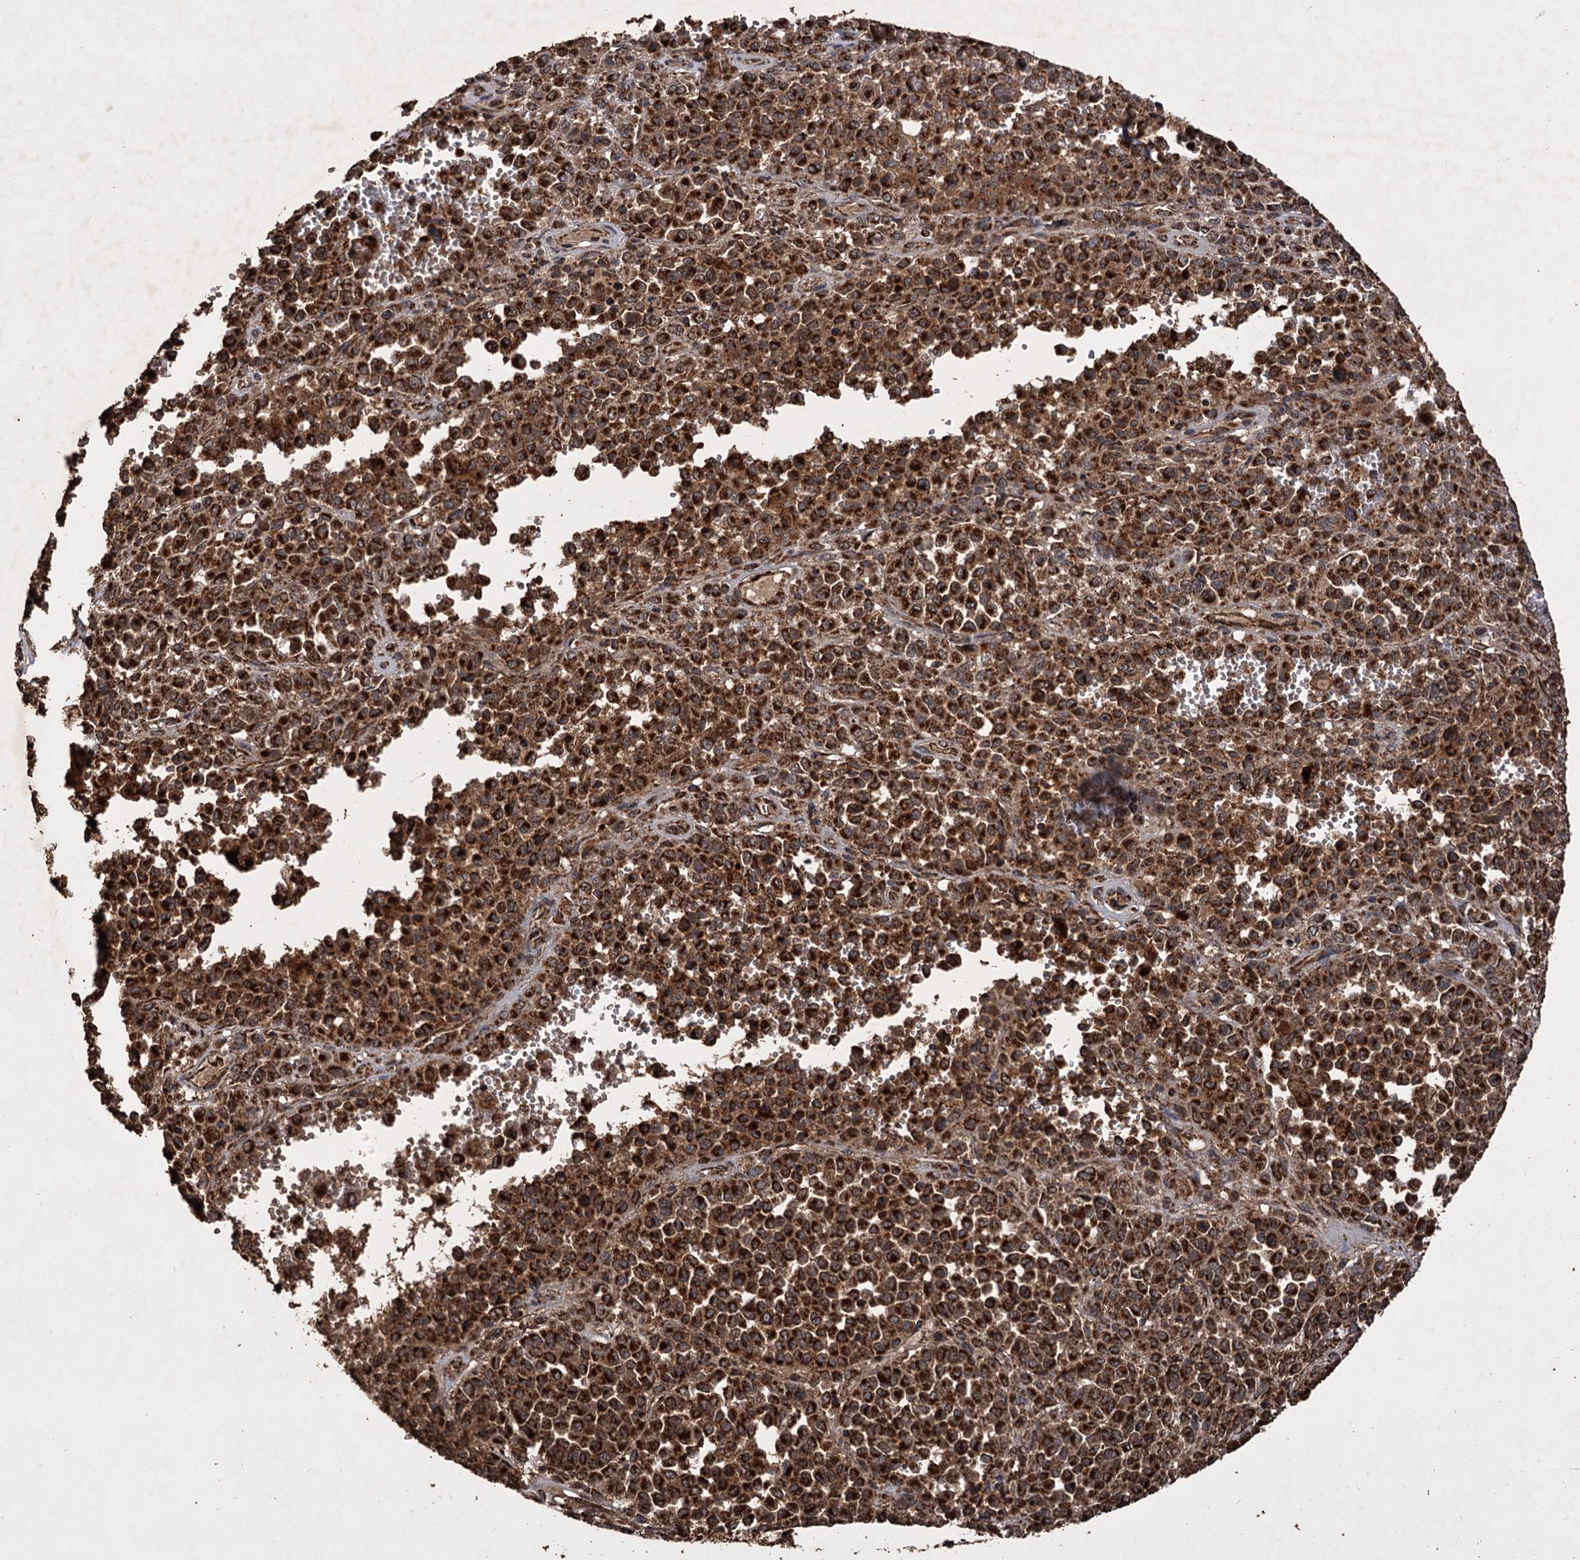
{"staining": {"intensity": "strong", "quantity": ">75%", "location": "cytoplasmic/membranous"}, "tissue": "melanoma", "cell_type": "Tumor cells", "image_type": "cancer", "snomed": [{"axis": "morphology", "description": "Malignant melanoma, Metastatic site"}, {"axis": "topography", "description": "Pancreas"}], "caption": "Immunohistochemical staining of malignant melanoma (metastatic site) demonstrates high levels of strong cytoplasmic/membranous protein positivity in approximately >75% of tumor cells.", "gene": "IPO4", "patient": {"sex": "female", "age": 30}}